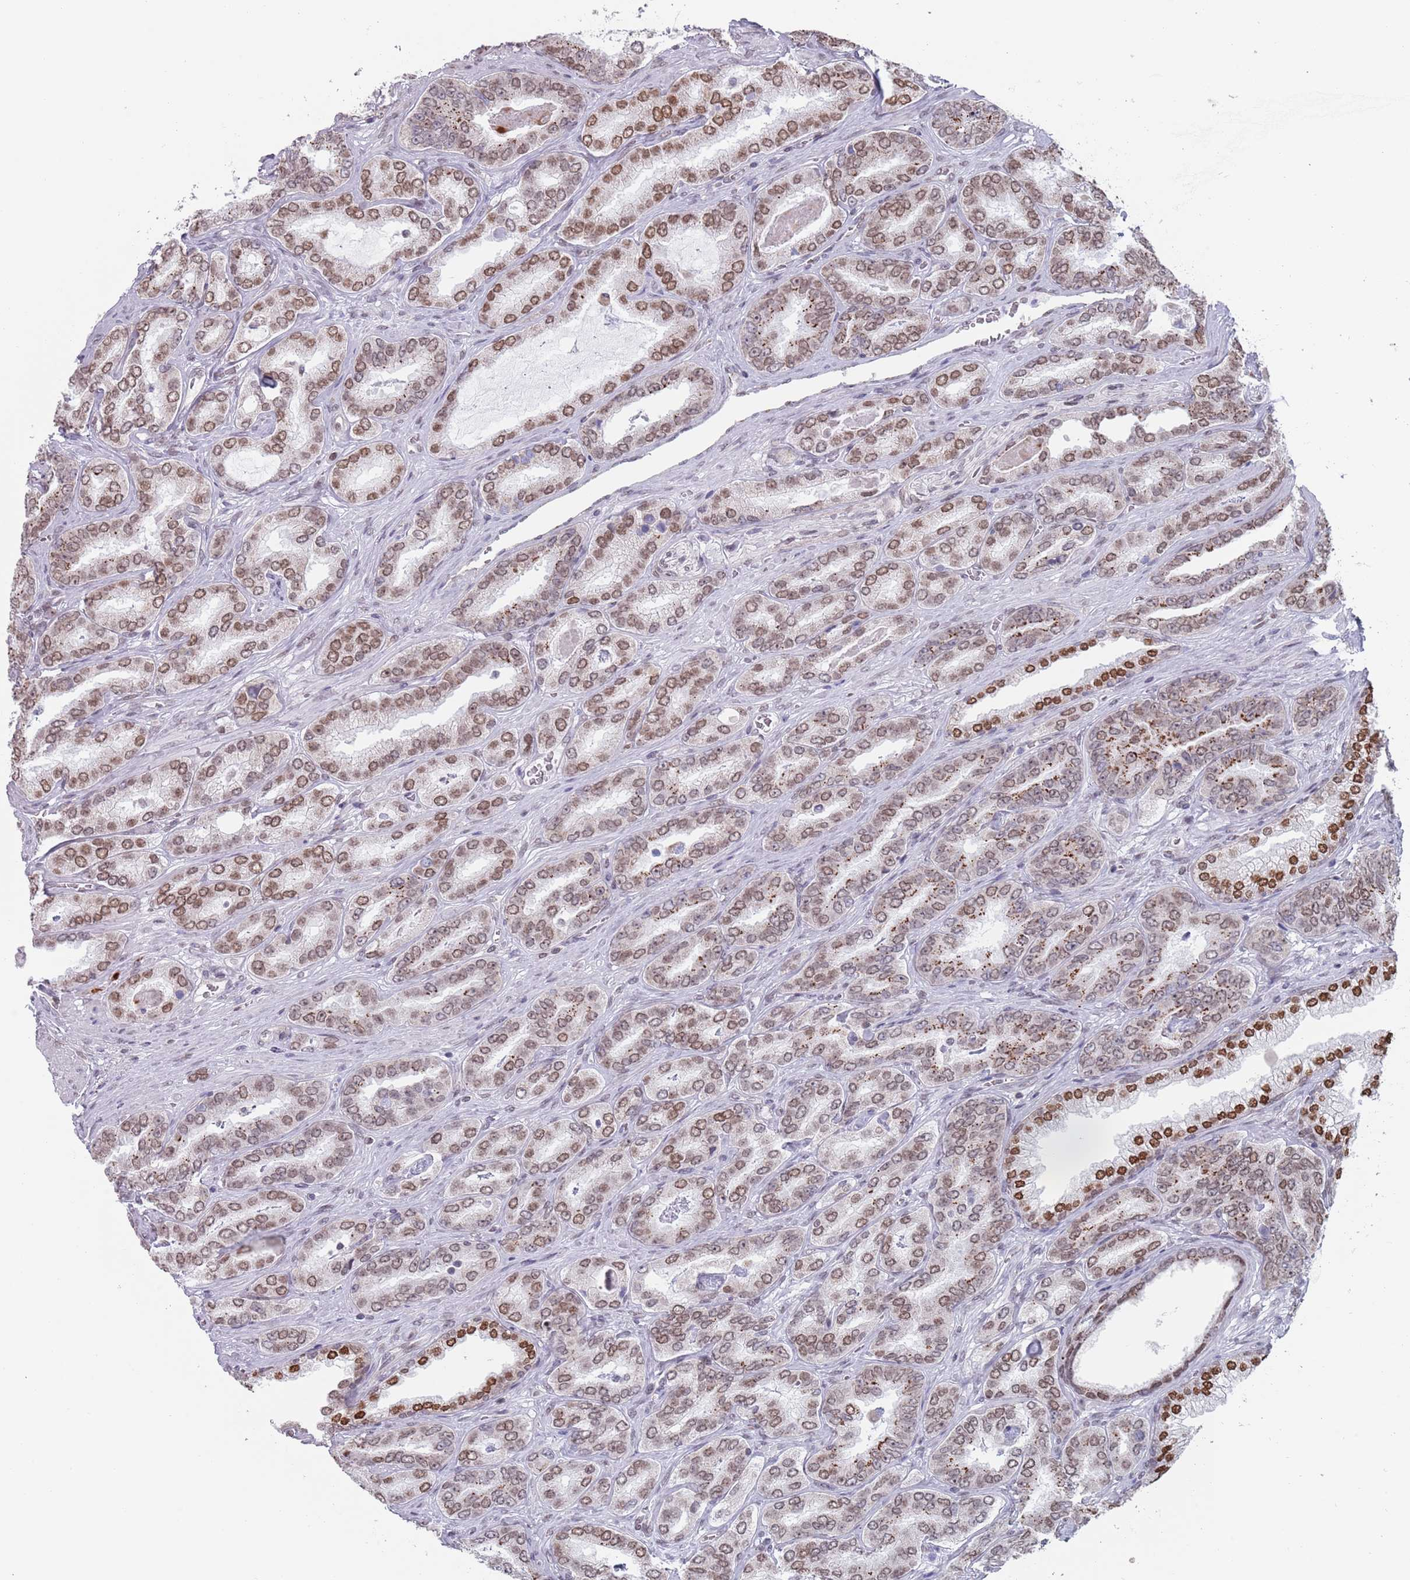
{"staining": {"intensity": "moderate", "quantity": ">75%", "location": "nuclear"}, "tissue": "prostate cancer", "cell_type": "Tumor cells", "image_type": "cancer", "snomed": [{"axis": "morphology", "description": "Adenocarcinoma, High grade"}, {"axis": "topography", "description": "Prostate"}], "caption": "Human prostate cancer stained with a protein marker shows moderate staining in tumor cells.", "gene": "MFSD12", "patient": {"sex": "male", "age": 72}}